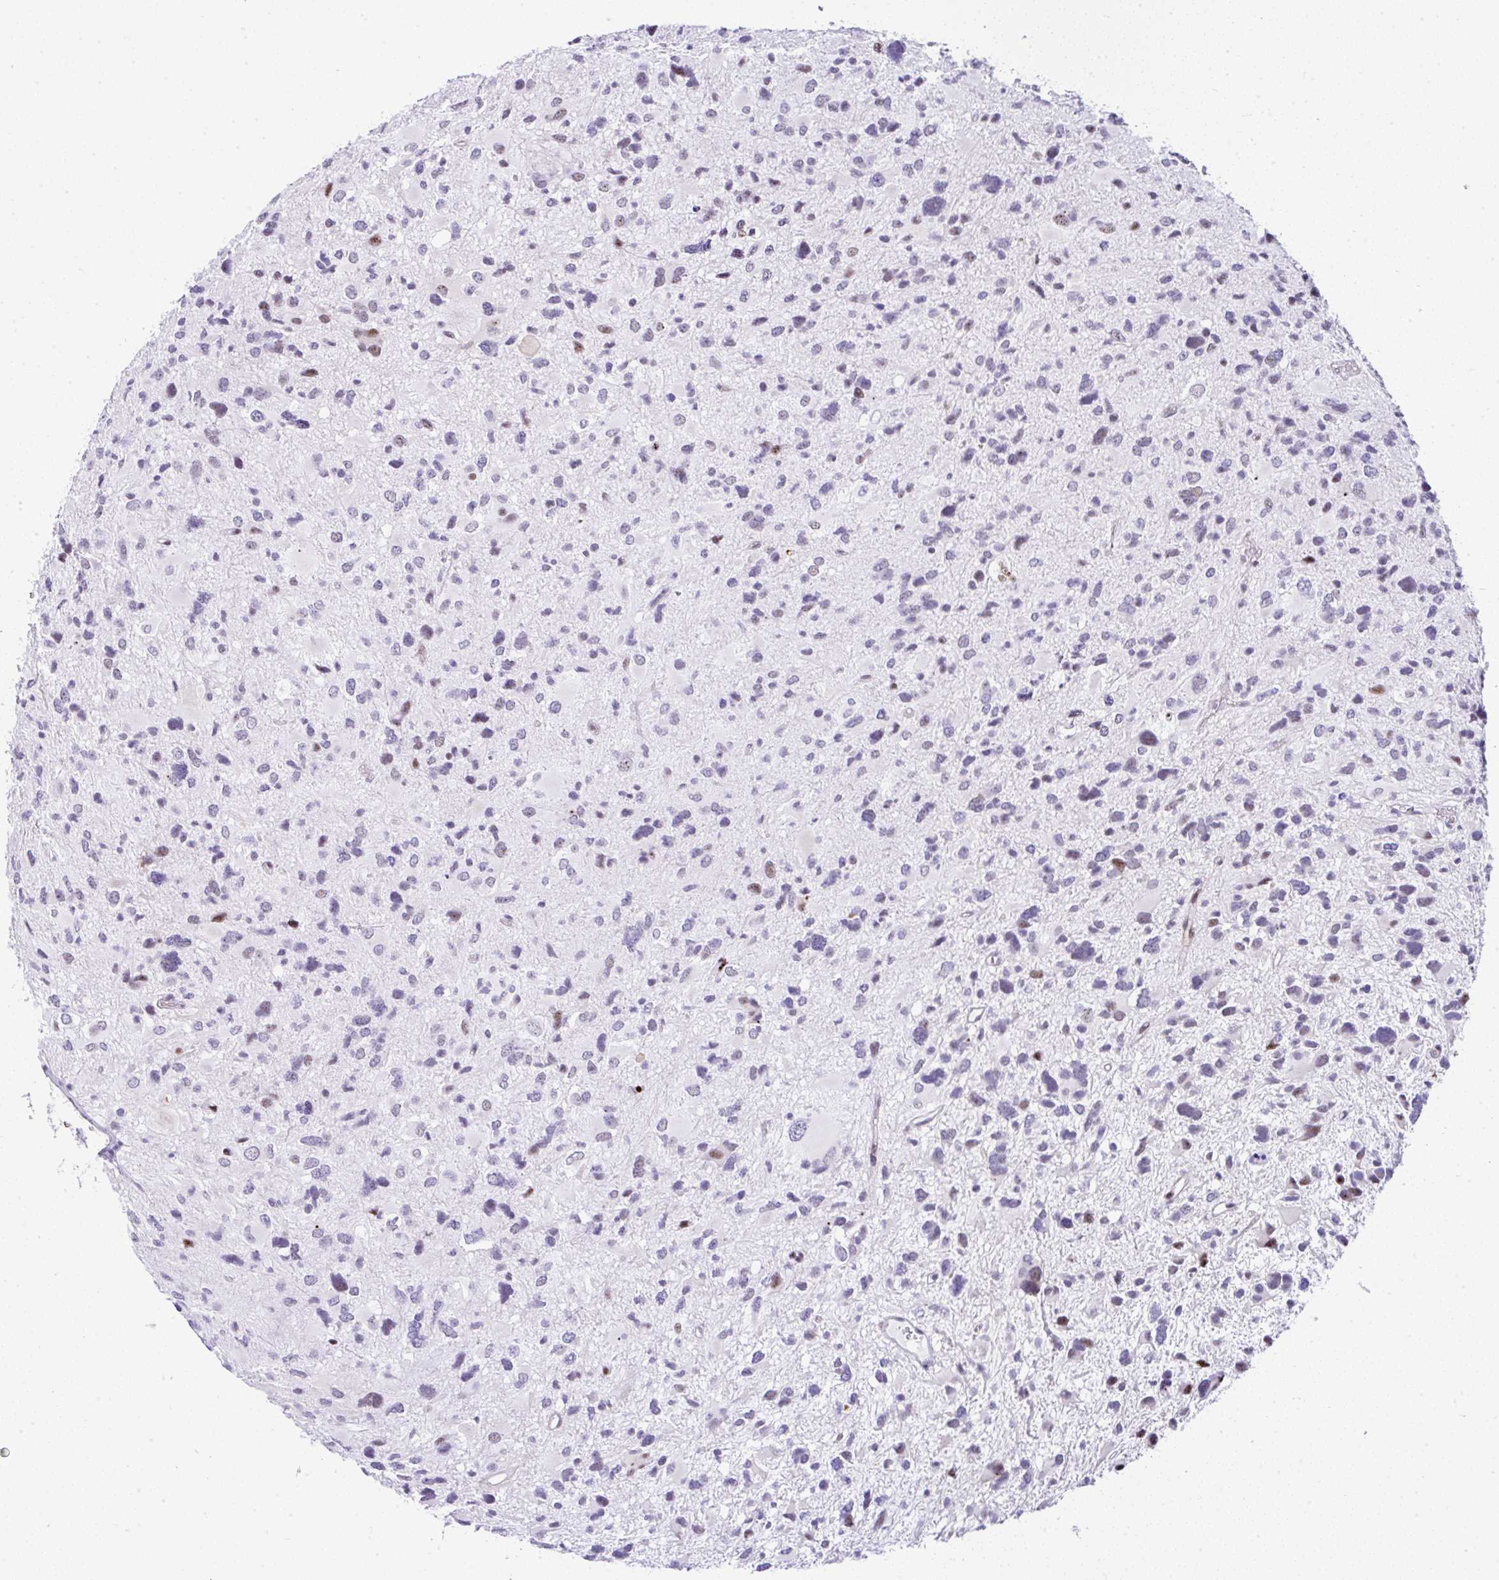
{"staining": {"intensity": "moderate", "quantity": "<25%", "location": "nuclear"}, "tissue": "glioma", "cell_type": "Tumor cells", "image_type": "cancer", "snomed": [{"axis": "morphology", "description": "Glioma, malignant, High grade"}, {"axis": "topography", "description": "Brain"}], "caption": "A brown stain labels moderate nuclear positivity of a protein in malignant glioma (high-grade) tumor cells.", "gene": "NR1D2", "patient": {"sex": "female", "age": 11}}